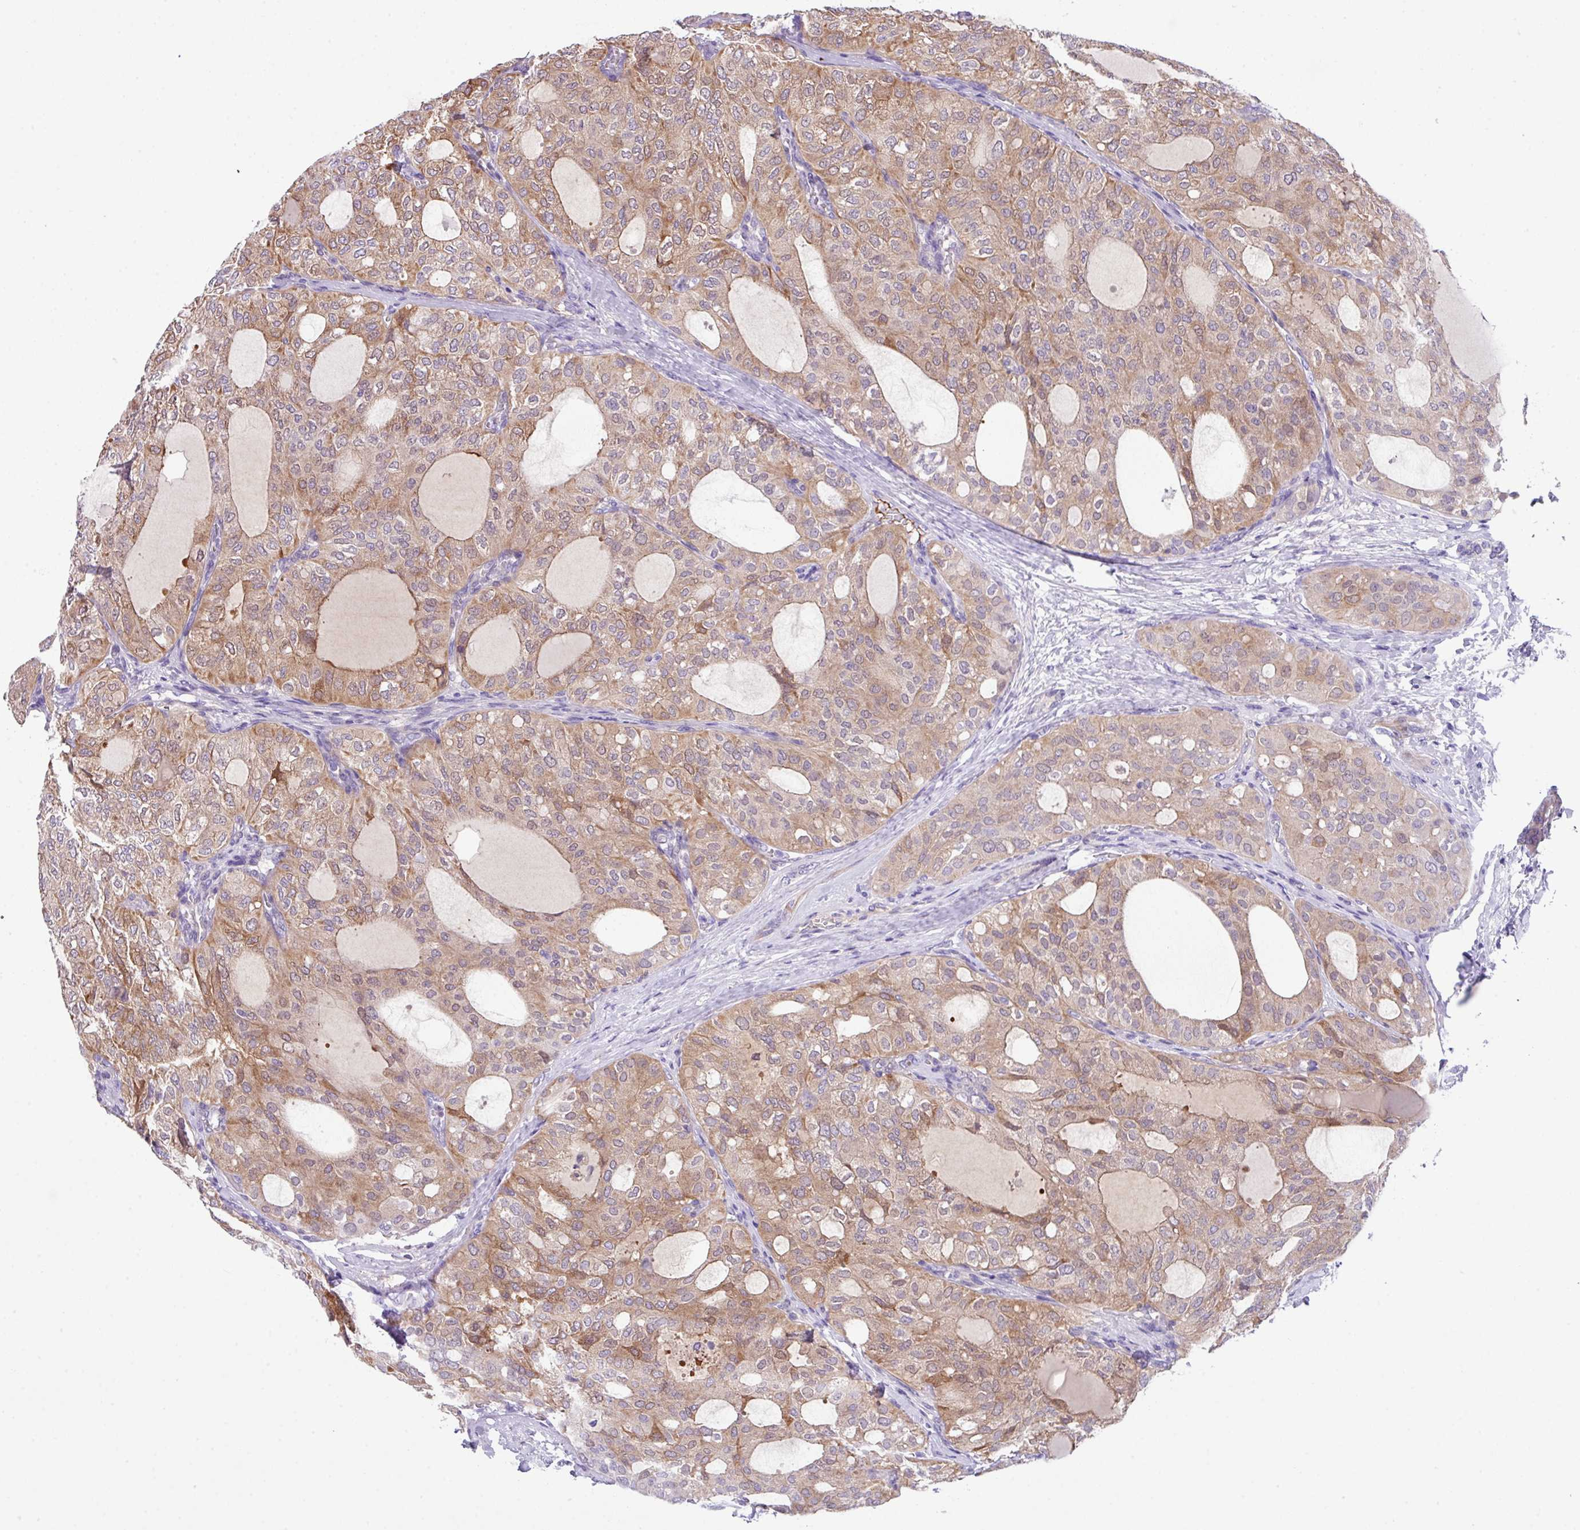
{"staining": {"intensity": "moderate", "quantity": ">75%", "location": "cytoplasmic/membranous,nuclear"}, "tissue": "thyroid cancer", "cell_type": "Tumor cells", "image_type": "cancer", "snomed": [{"axis": "morphology", "description": "Follicular adenoma carcinoma, NOS"}, {"axis": "topography", "description": "Thyroid gland"}], "caption": "There is medium levels of moderate cytoplasmic/membranous and nuclear expression in tumor cells of thyroid cancer (follicular adenoma carcinoma), as demonstrated by immunohistochemical staining (brown color).", "gene": "DNAL1", "patient": {"sex": "male", "age": 75}}